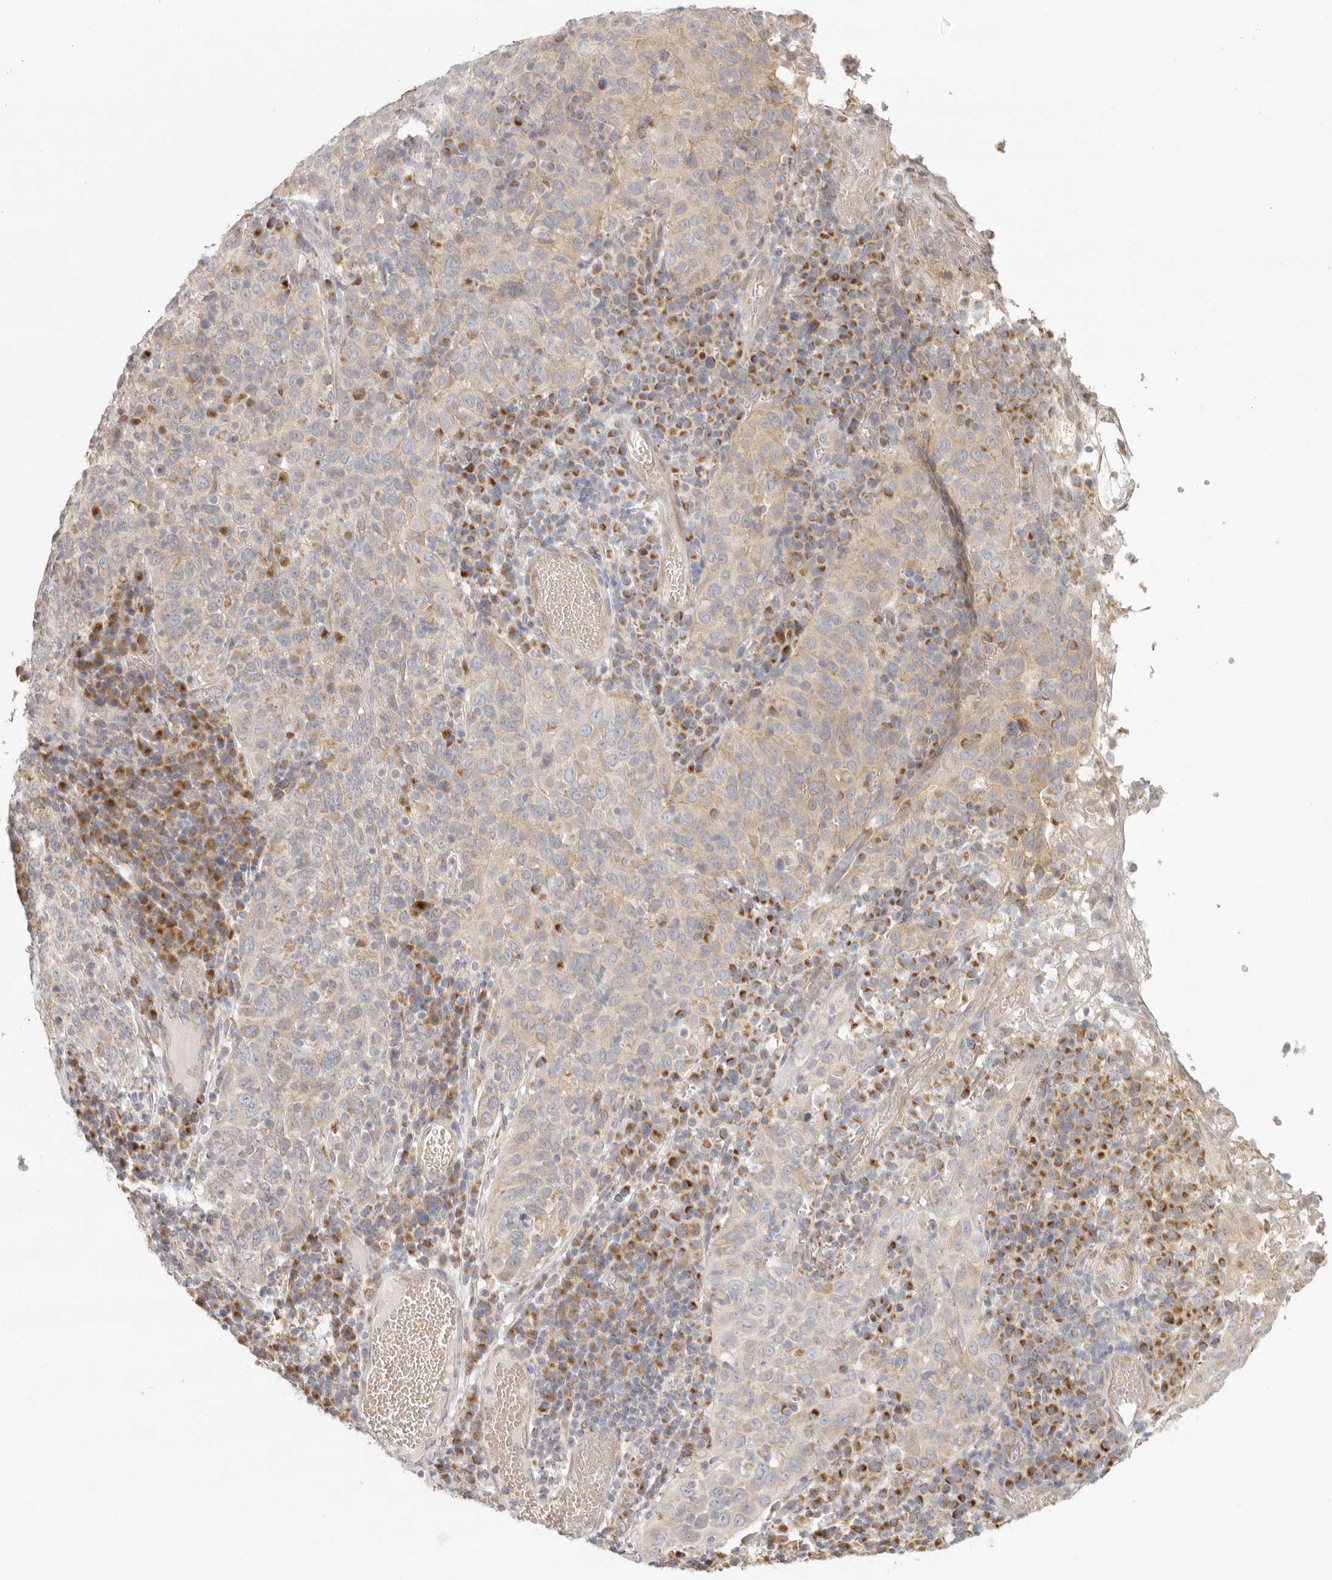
{"staining": {"intensity": "weak", "quantity": "25%-75%", "location": "cytoplasmic/membranous"}, "tissue": "cervical cancer", "cell_type": "Tumor cells", "image_type": "cancer", "snomed": [{"axis": "morphology", "description": "Squamous cell carcinoma, NOS"}, {"axis": "topography", "description": "Cervix"}], "caption": "The micrograph reveals immunohistochemical staining of squamous cell carcinoma (cervical). There is weak cytoplasmic/membranous staining is present in approximately 25%-75% of tumor cells.", "gene": "KDF1", "patient": {"sex": "female", "age": 46}}